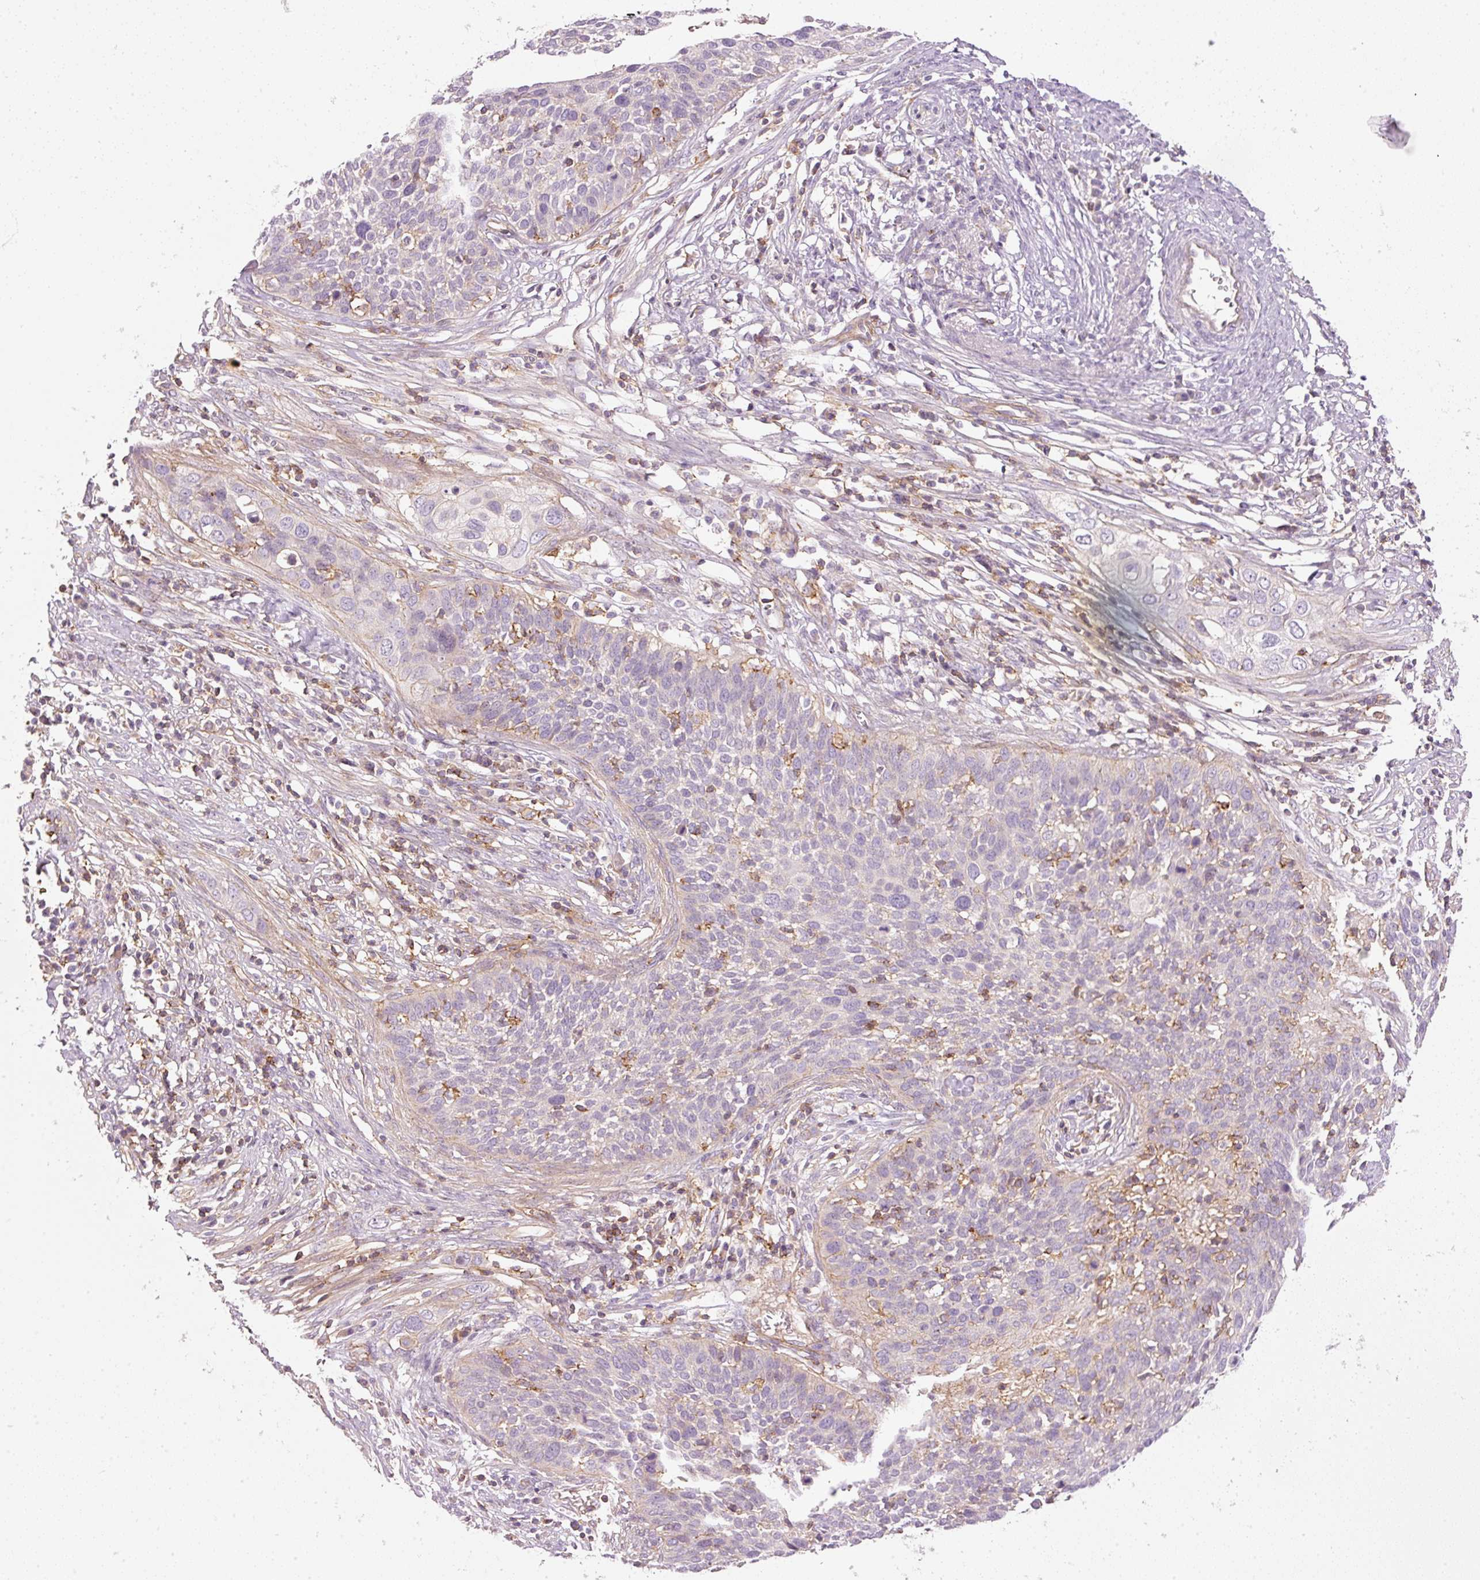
{"staining": {"intensity": "negative", "quantity": "none", "location": "none"}, "tissue": "cervical cancer", "cell_type": "Tumor cells", "image_type": "cancer", "snomed": [{"axis": "morphology", "description": "Squamous cell carcinoma, NOS"}, {"axis": "topography", "description": "Cervix"}], "caption": "Protein analysis of cervical squamous cell carcinoma reveals no significant positivity in tumor cells.", "gene": "SIPA1", "patient": {"sex": "female", "age": 34}}